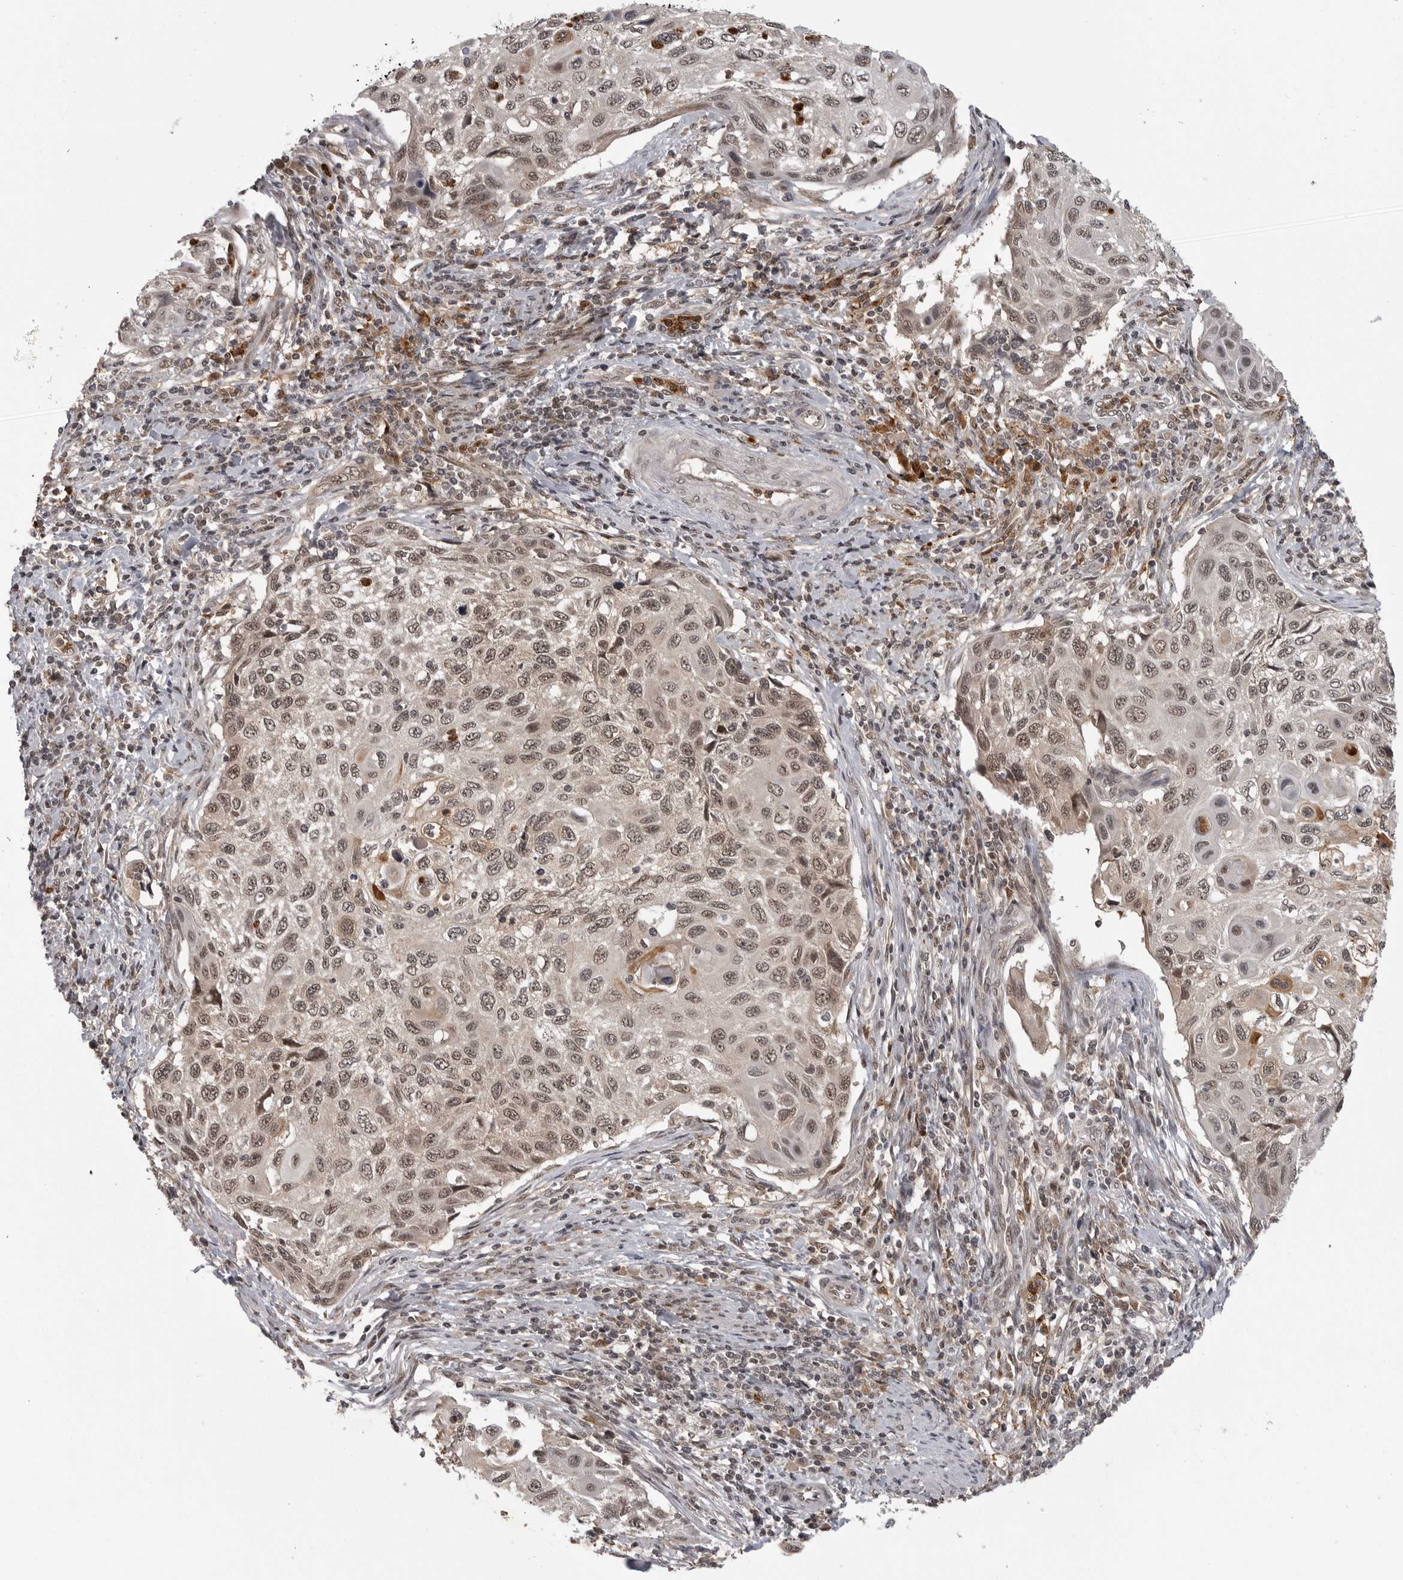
{"staining": {"intensity": "moderate", "quantity": ">75%", "location": "cytoplasmic/membranous,nuclear"}, "tissue": "cervical cancer", "cell_type": "Tumor cells", "image_type": "cancer", "snomed": [{"axis": "morphology", "description": "Squamous cell carcinoma, NOS"}, {"axis": "topography", "description": "Cervix"}], "caption": "DAB (3,3'-diaminobenzidine) immunohistochemical staining of squamous cell carcinoma (cervical) reveals moderate cytoplasmic/membranous and nuclear protein positivity in about >75% of tumor cells.", "gene": "PEG3", "patient": {"sex": "female", "age": 70}}